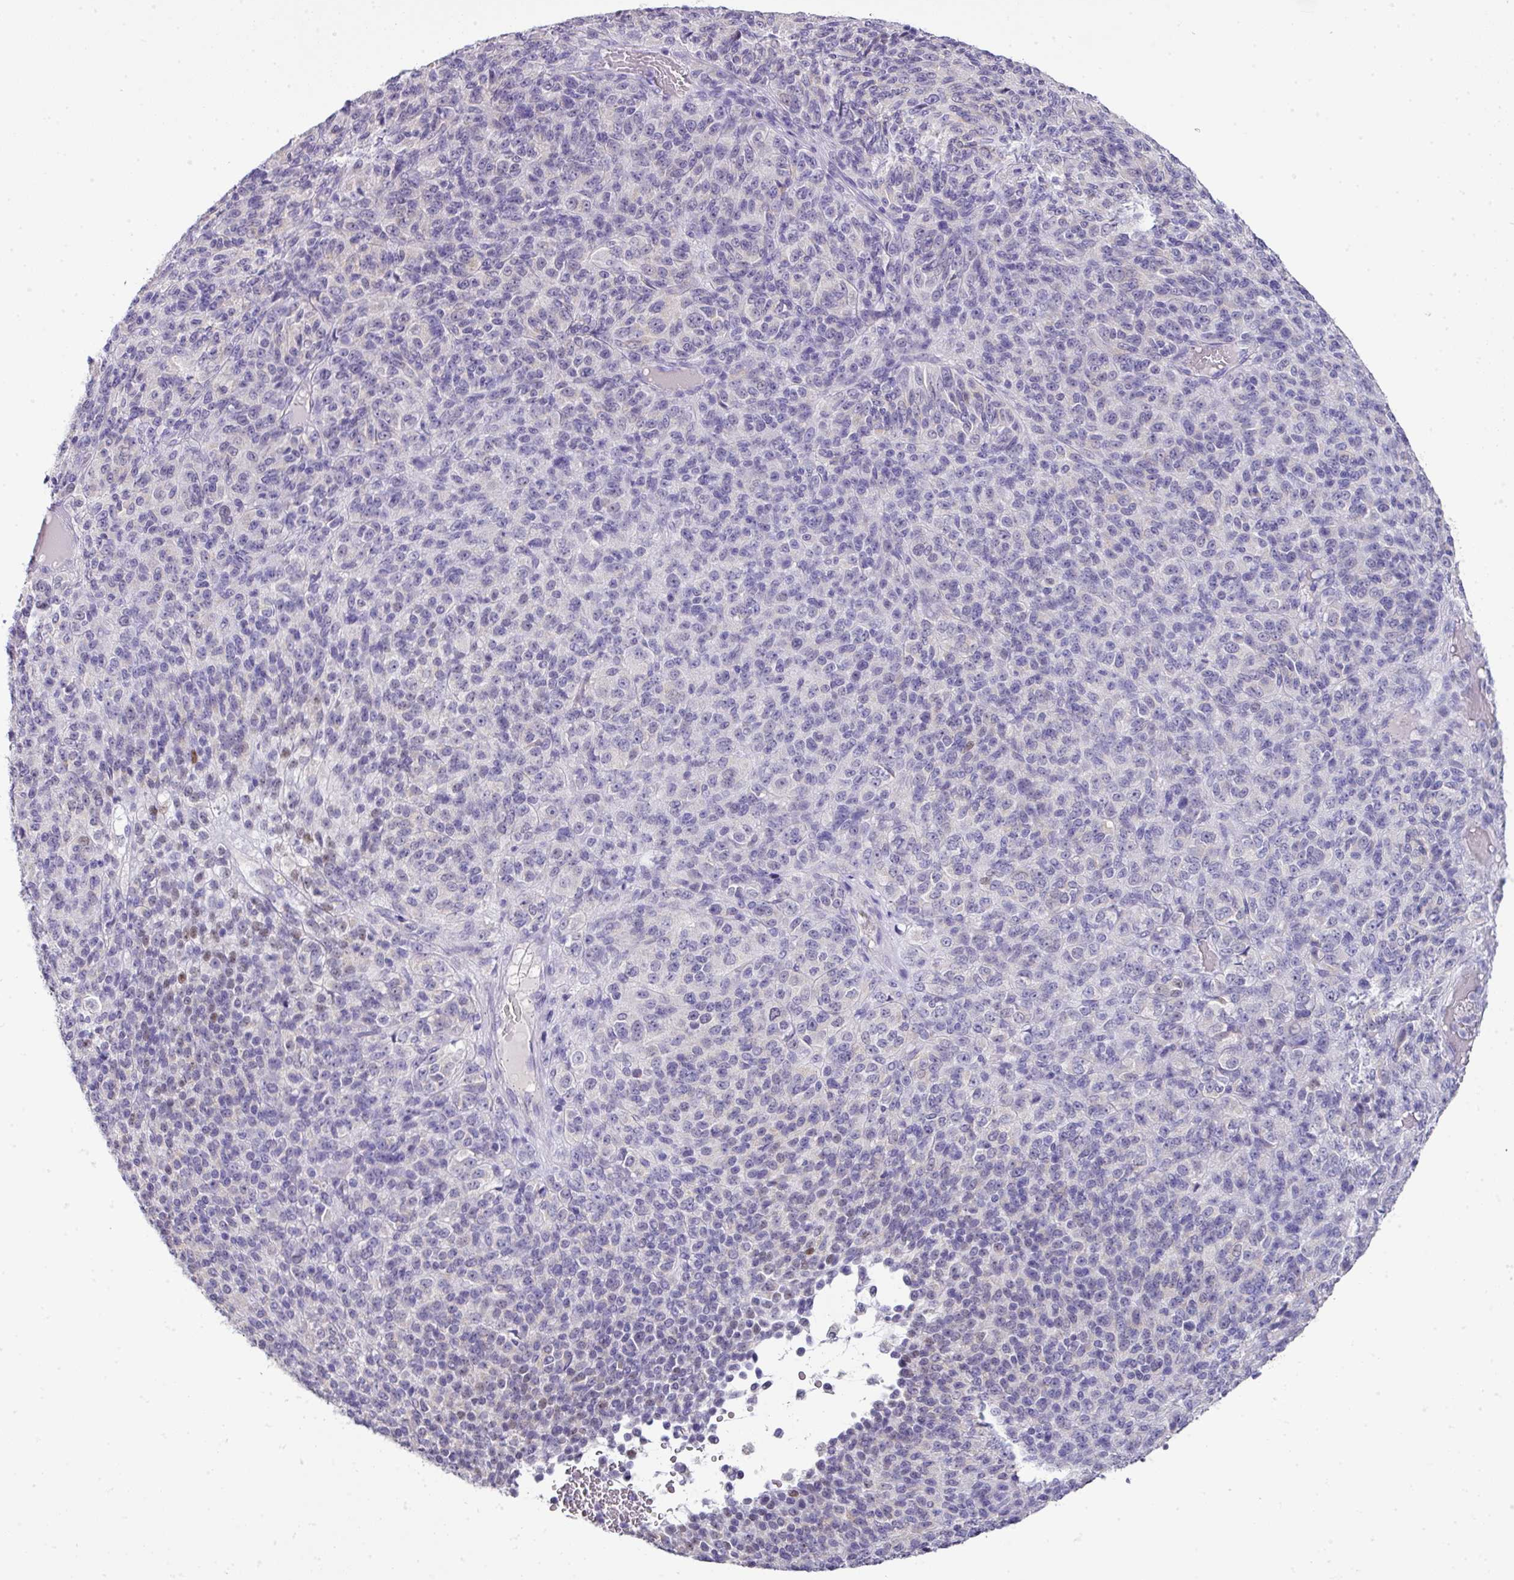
{"staining": {"intensity": "negative", "quantity": "none", "location": "none"}, "tissue": "melanoma", "cell_type": "Tumor cells", "image_type": "cancer", "snomed": [{"axis": "morphology", "description": "Malignant melanoma, Metastatic site"}, {"axis": "topography", "description": "Brain"}], "caption": "Melanoma was stained to show a protein in brown. There is no significant positivity in tumor cells. (Immunohistochemistry, brightfield microscopy, high magnification).", "gene": "BCL11A", "patient": {"sex": "female", "age": 56}}